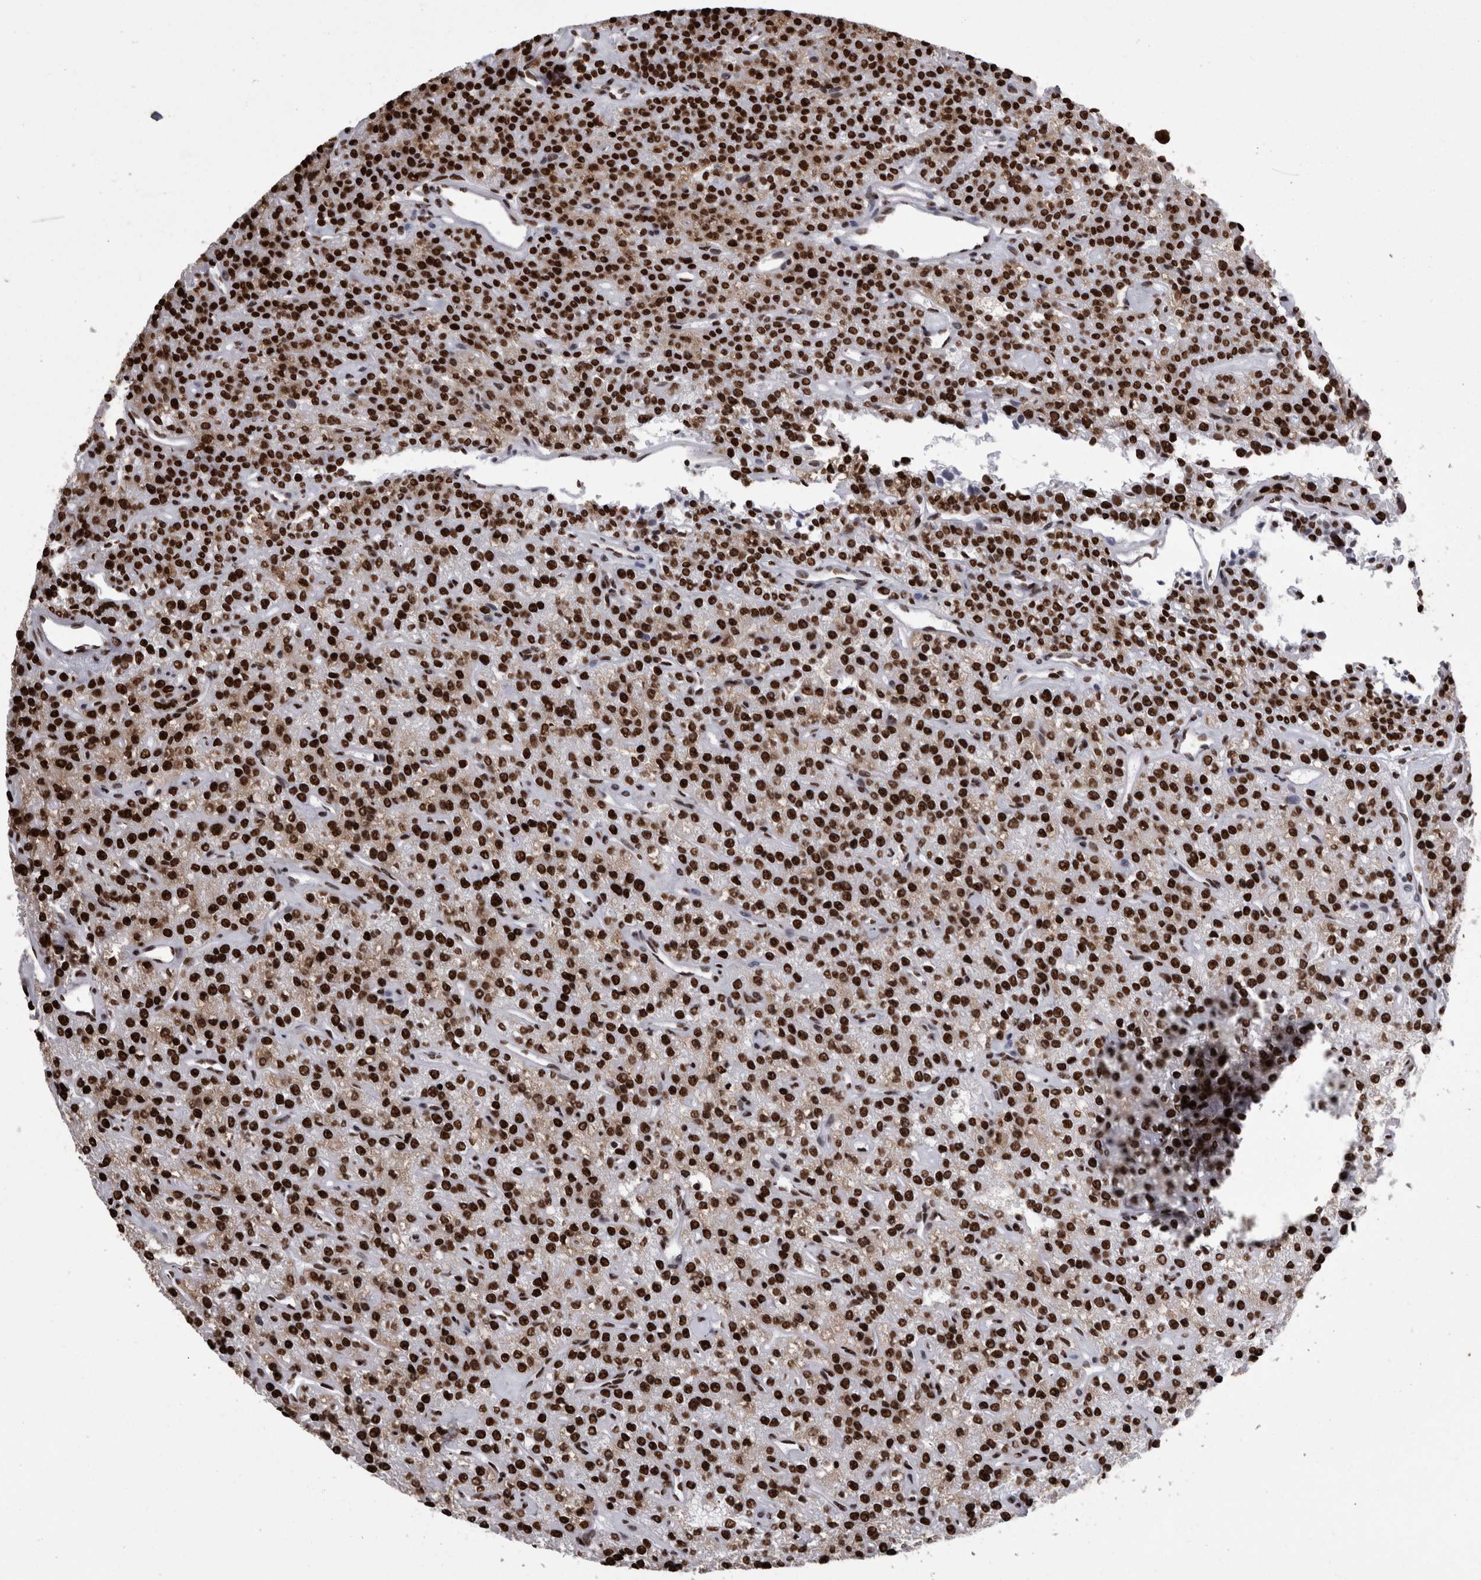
{"staining": {"intensity": "strong", "quantity": ">75%", "location": "nuclear"}, "tissue": "parathyroid gland", "cell_type": "Glandular cells", "image_type": "normal", "snomed": [{"axis": "morphology", "description": "Normal tissue, NOS"}, {"axis": "topography", "description": "Parathyroid gland"}], "caption": "Brown immunohistochemical staining in unremarkable parathyroid gland displays strong nuclear staining in about >75% of glandular cells. (Stains: DAB (3,3'-diaminobenzidine) in brown, nuclei in blue, Microscopy: brightfield microscopy at high magnification).", "gene": "HNRNPM", "patient": {"sex": "male", "age": 46}}